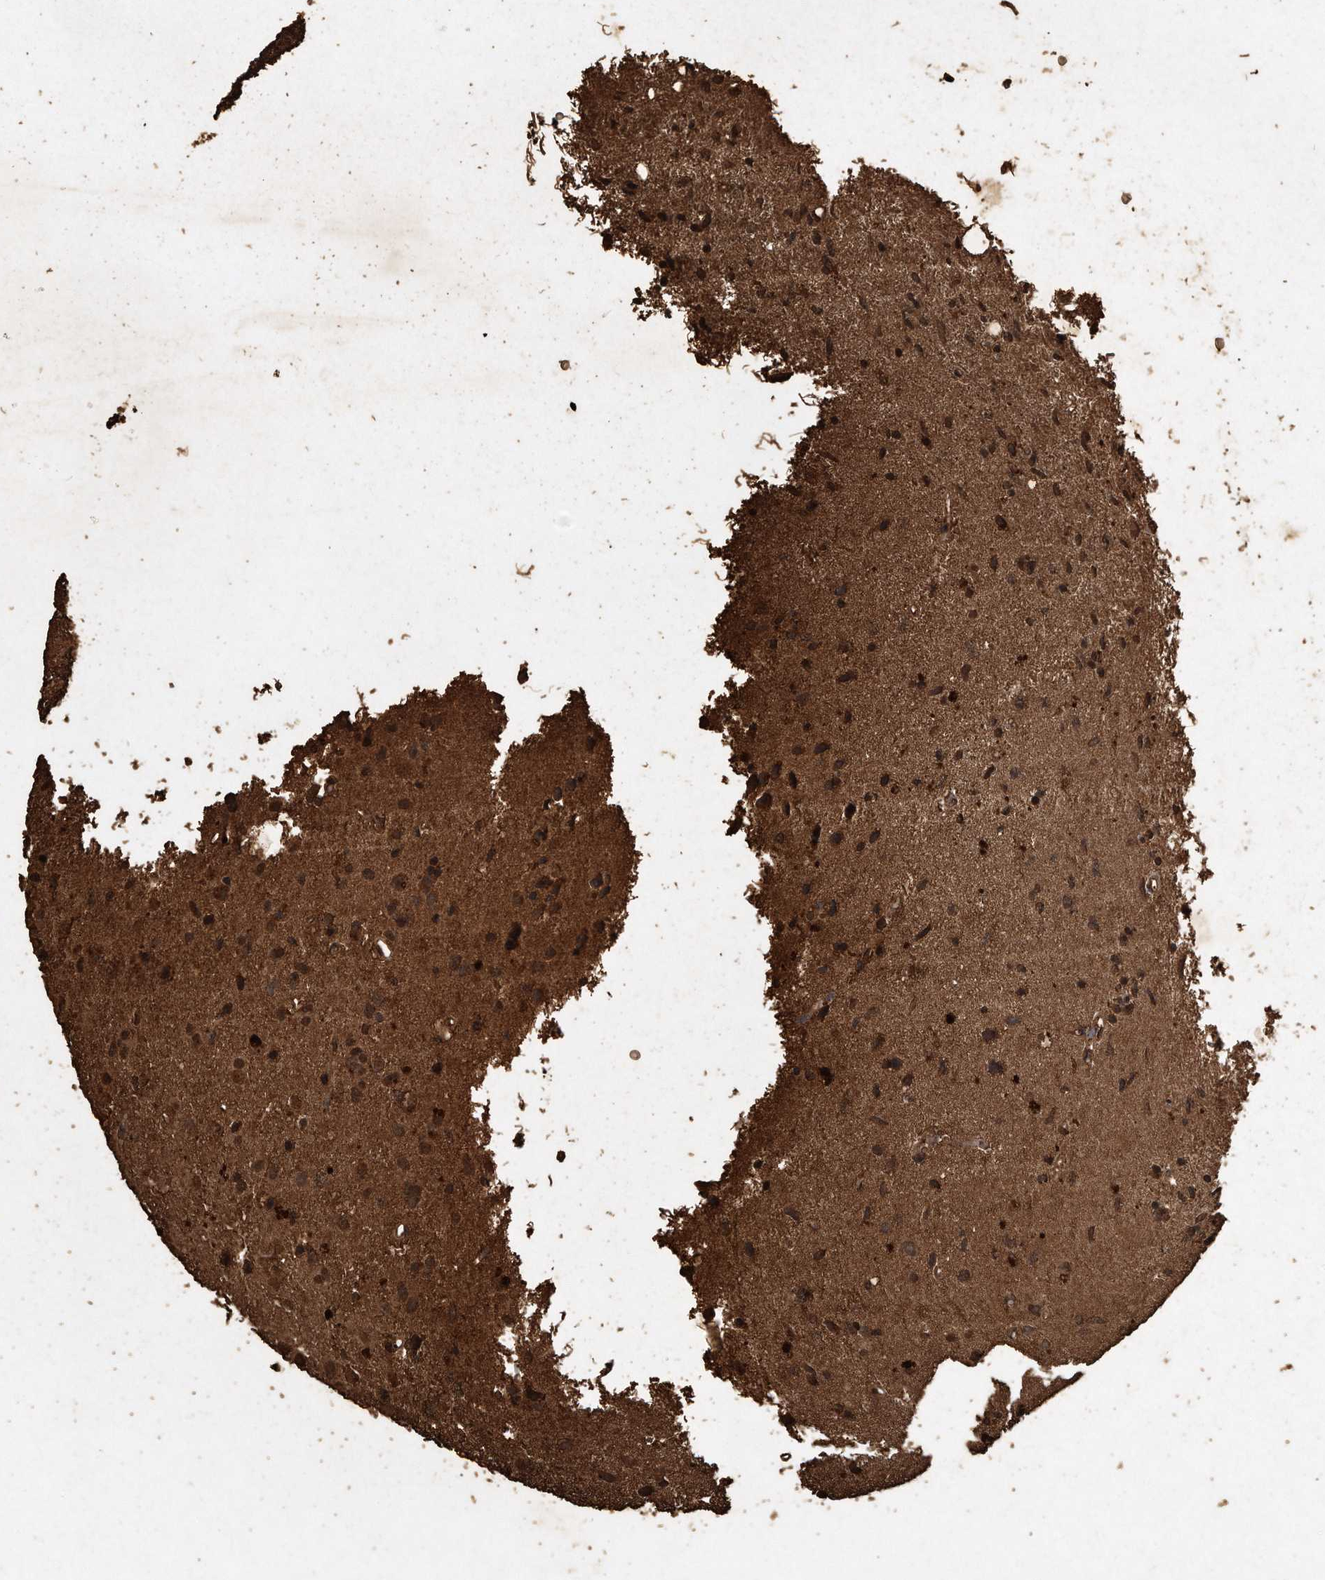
{"staining": {"intensity": "moderate", "quantity": ">75%", "location": "cytoplasmic/membranous,nuclear"}, "tissue": "glioma", "cell_type": "Tumor cells", "image_type": "cancer", "snomed": [{"axis": "morphology", "description": "Glioma, malignant, Low grade"}, {"axis": "topography", "description": "Brain"}], "caption": "Low-grade glioma (malignant) stained with DAB immunohistochemistry (IHC) reveals medium levels of moderate cytoplasmic/membranous and nuclear positivity in about >75% of tumor cells.", "gene": "CFLAR", "patient": {"sex": "male", "age": 77}}